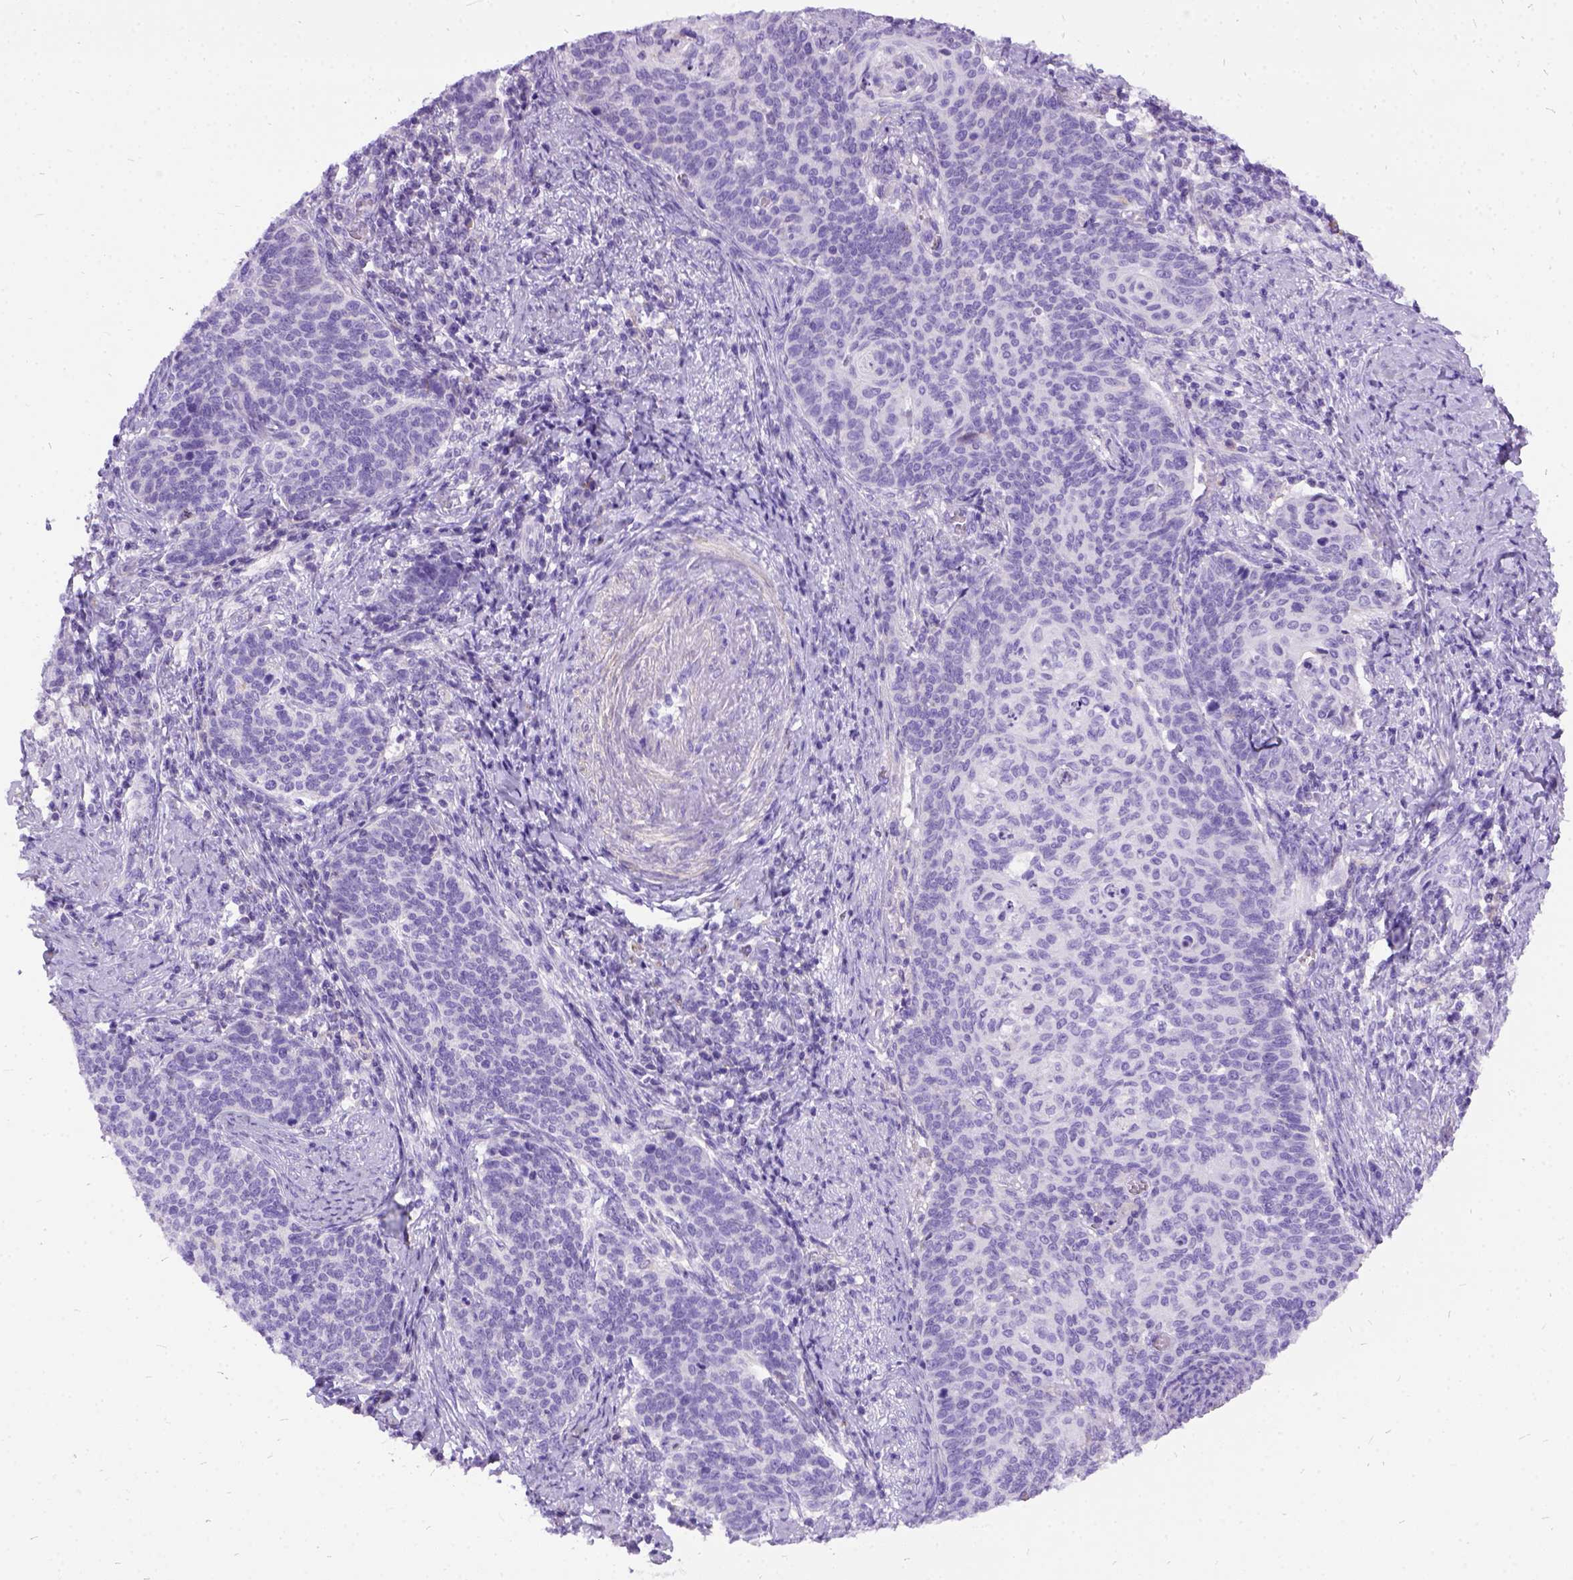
{"staining": {"intensity": "negative", "quantity": "none", "location": "none"}, "tissue": "cervical cancer", "cell_type": "Tumor cells", "image_type": "cancer", "snomed": [{"axis": "morphology", "description": "Normal tissue, NOS"}, {"axis": "morphology", "description": "Squamous cell carcinoma, NOS"}, {"axis": "topography", "description": "Cervix"}], "caption": "Tumor cells show no significant expression in cervical cancer (squamous cell carcinoma).", "gene": "PRG2", "patient": {"sex": "female", "age": 39}}